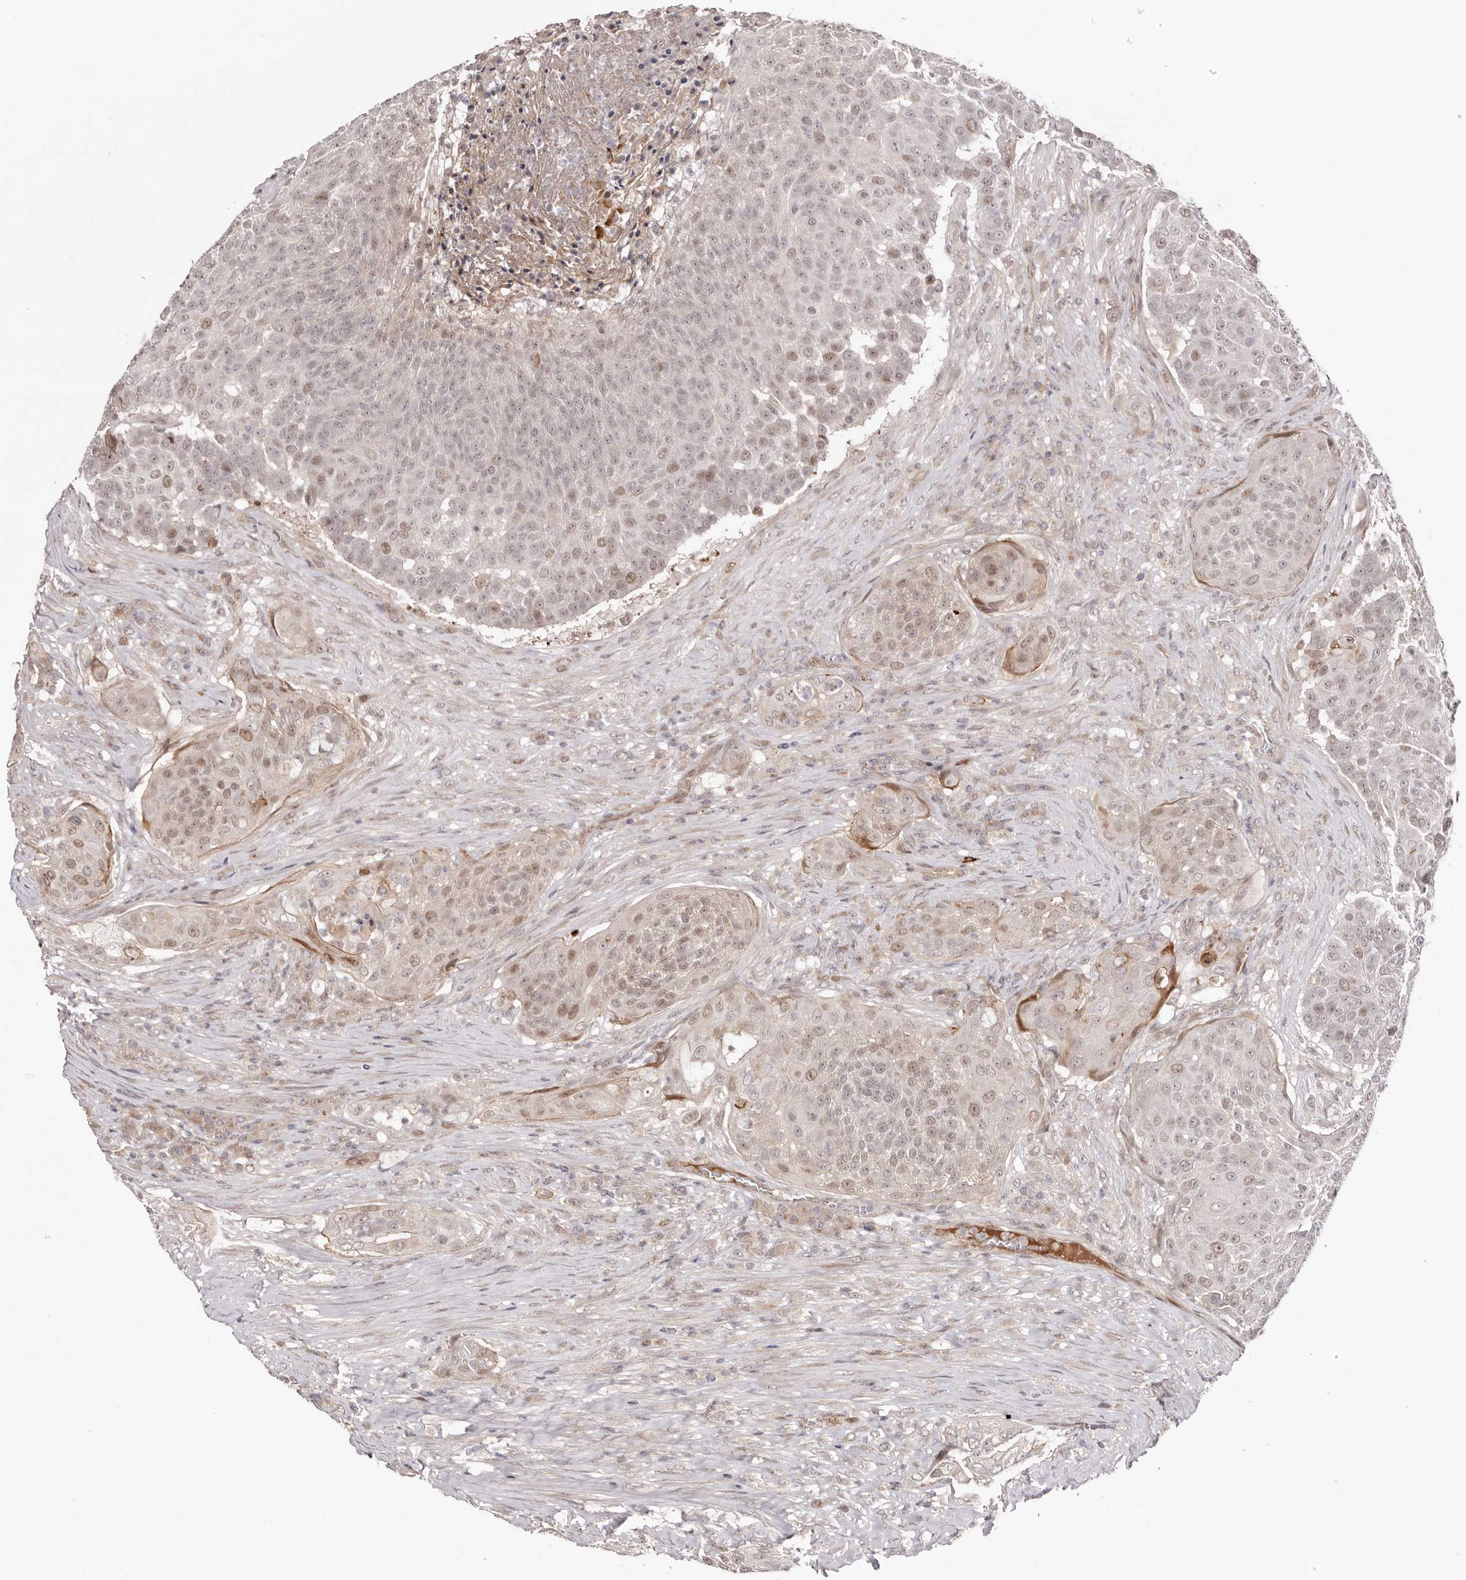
{"staining": {"intensity": "moderate", "quantity": "<25%", "location": "nuclear"}, "tissue": "urothelial cancer", "cell_type": "Tumor cells", "image_type": "cancer", "snomed": [{"axis": "morphology", "description": "Urothelial carcinoma, High grade"}, {"axis": "topography", "description": "Urinary bladder"}], "caption": "Immunohistochemistry (IHC) staining of urothelial cancer, which reveals low levels of moderate nuclear positivity in approximately <25% of tumor cells indicating moderate nuclear protein positivity. The staining was performed using DAB (brown) for protein detection and nuclei were counterstained in hematoxylin (blue).", "gene": "EGR3", "patient": {"sex": "female", "age": 63}}